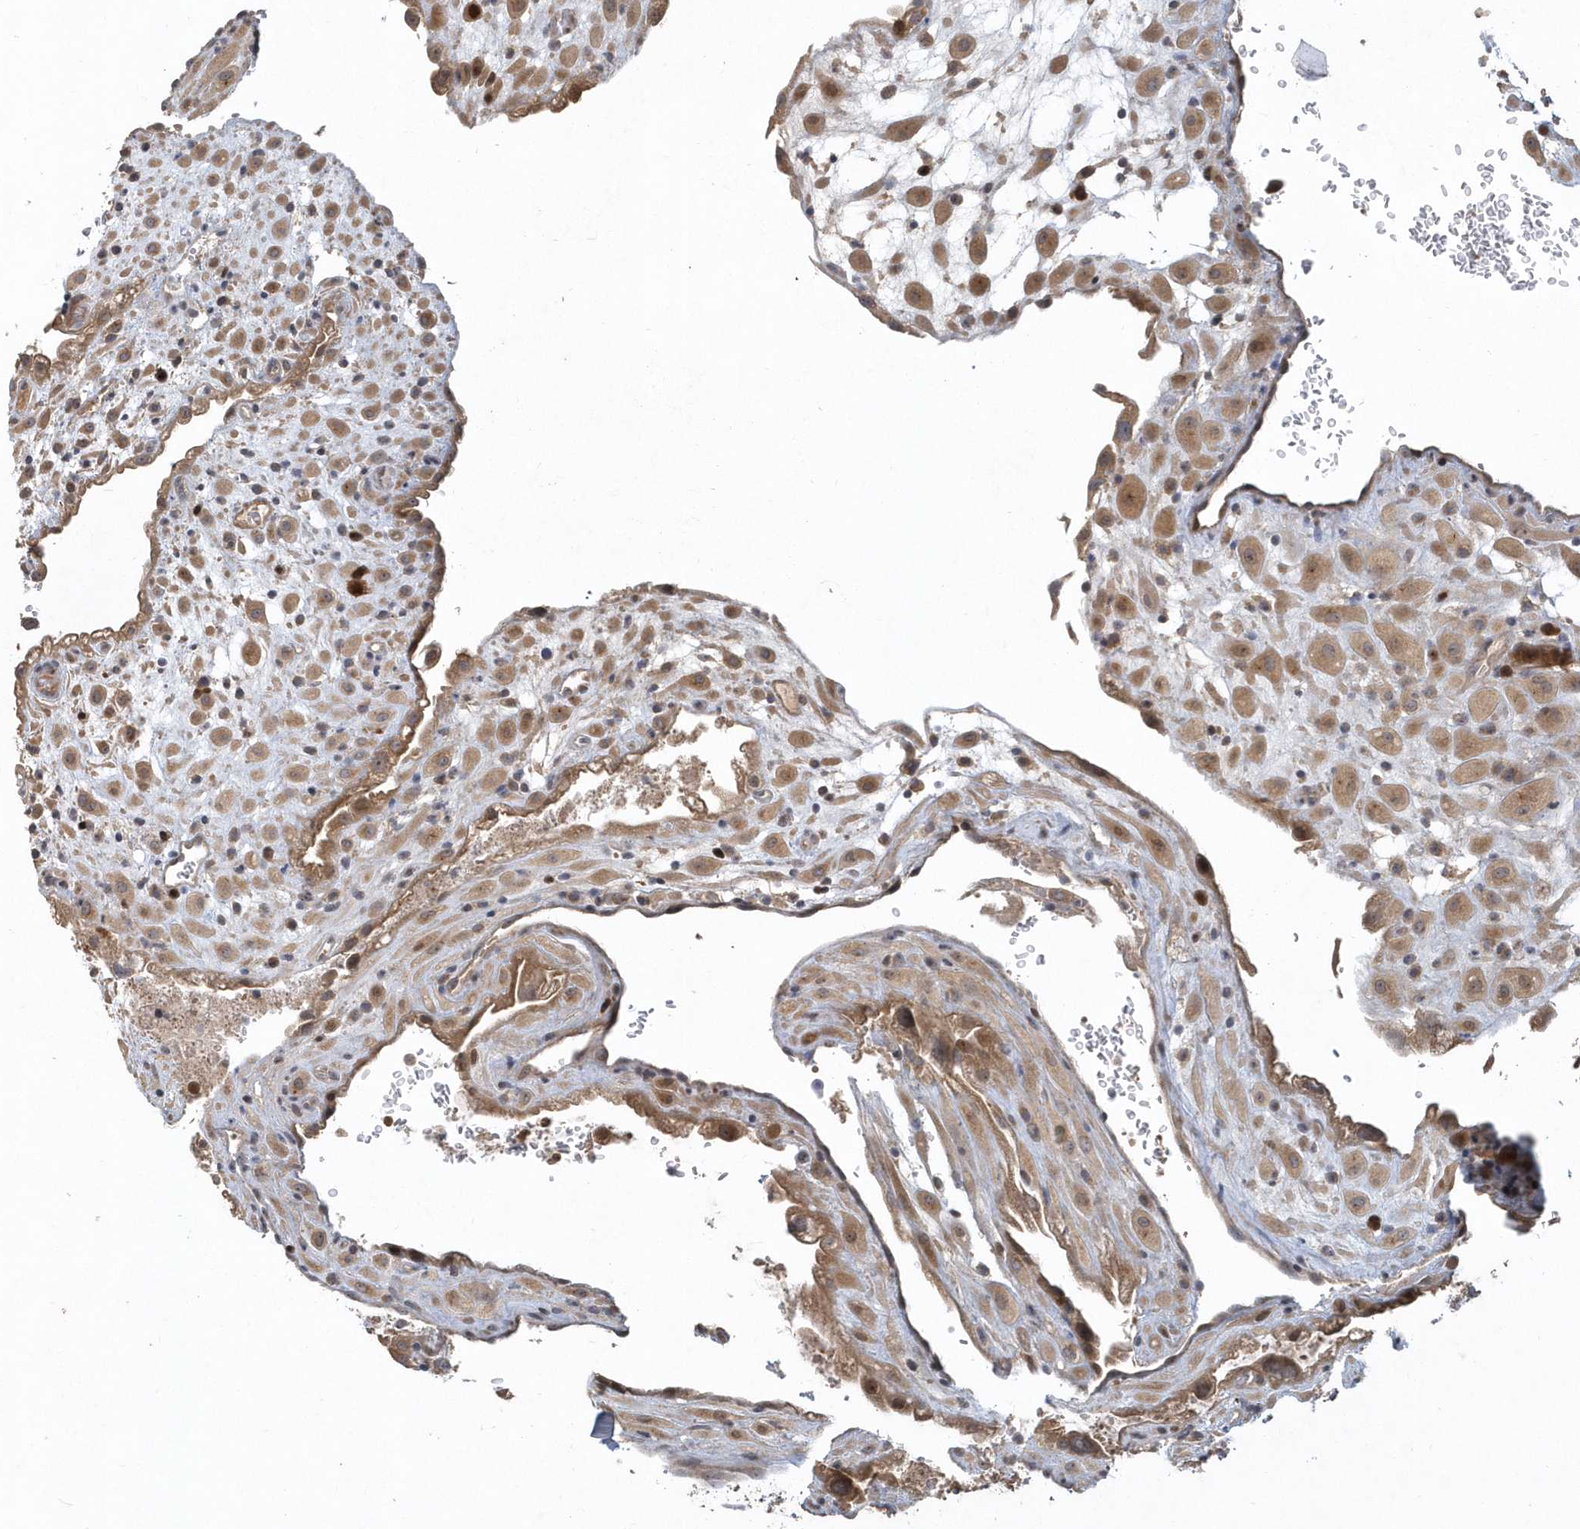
{"staining": {"intensity": "moderate", "quantity": ">75%", "location": "cytoplasmic/membranous"}, "tissue": "placenta", "cell_type": "Decidual cells", "image_type": "normal", "snomed": [{"axis": "morphology", "description": "Normal tissue, NOS"}, {"axis": "topography", "description": "Placenta"}], "caption": "Decidual cells demonstrate medium levels of moderate cytoplasmic/membranous expression in about >75% of cells in unremarkable placenta.", "gene": "TRAIP", "patient": {"sex": "female", "age": 35}}